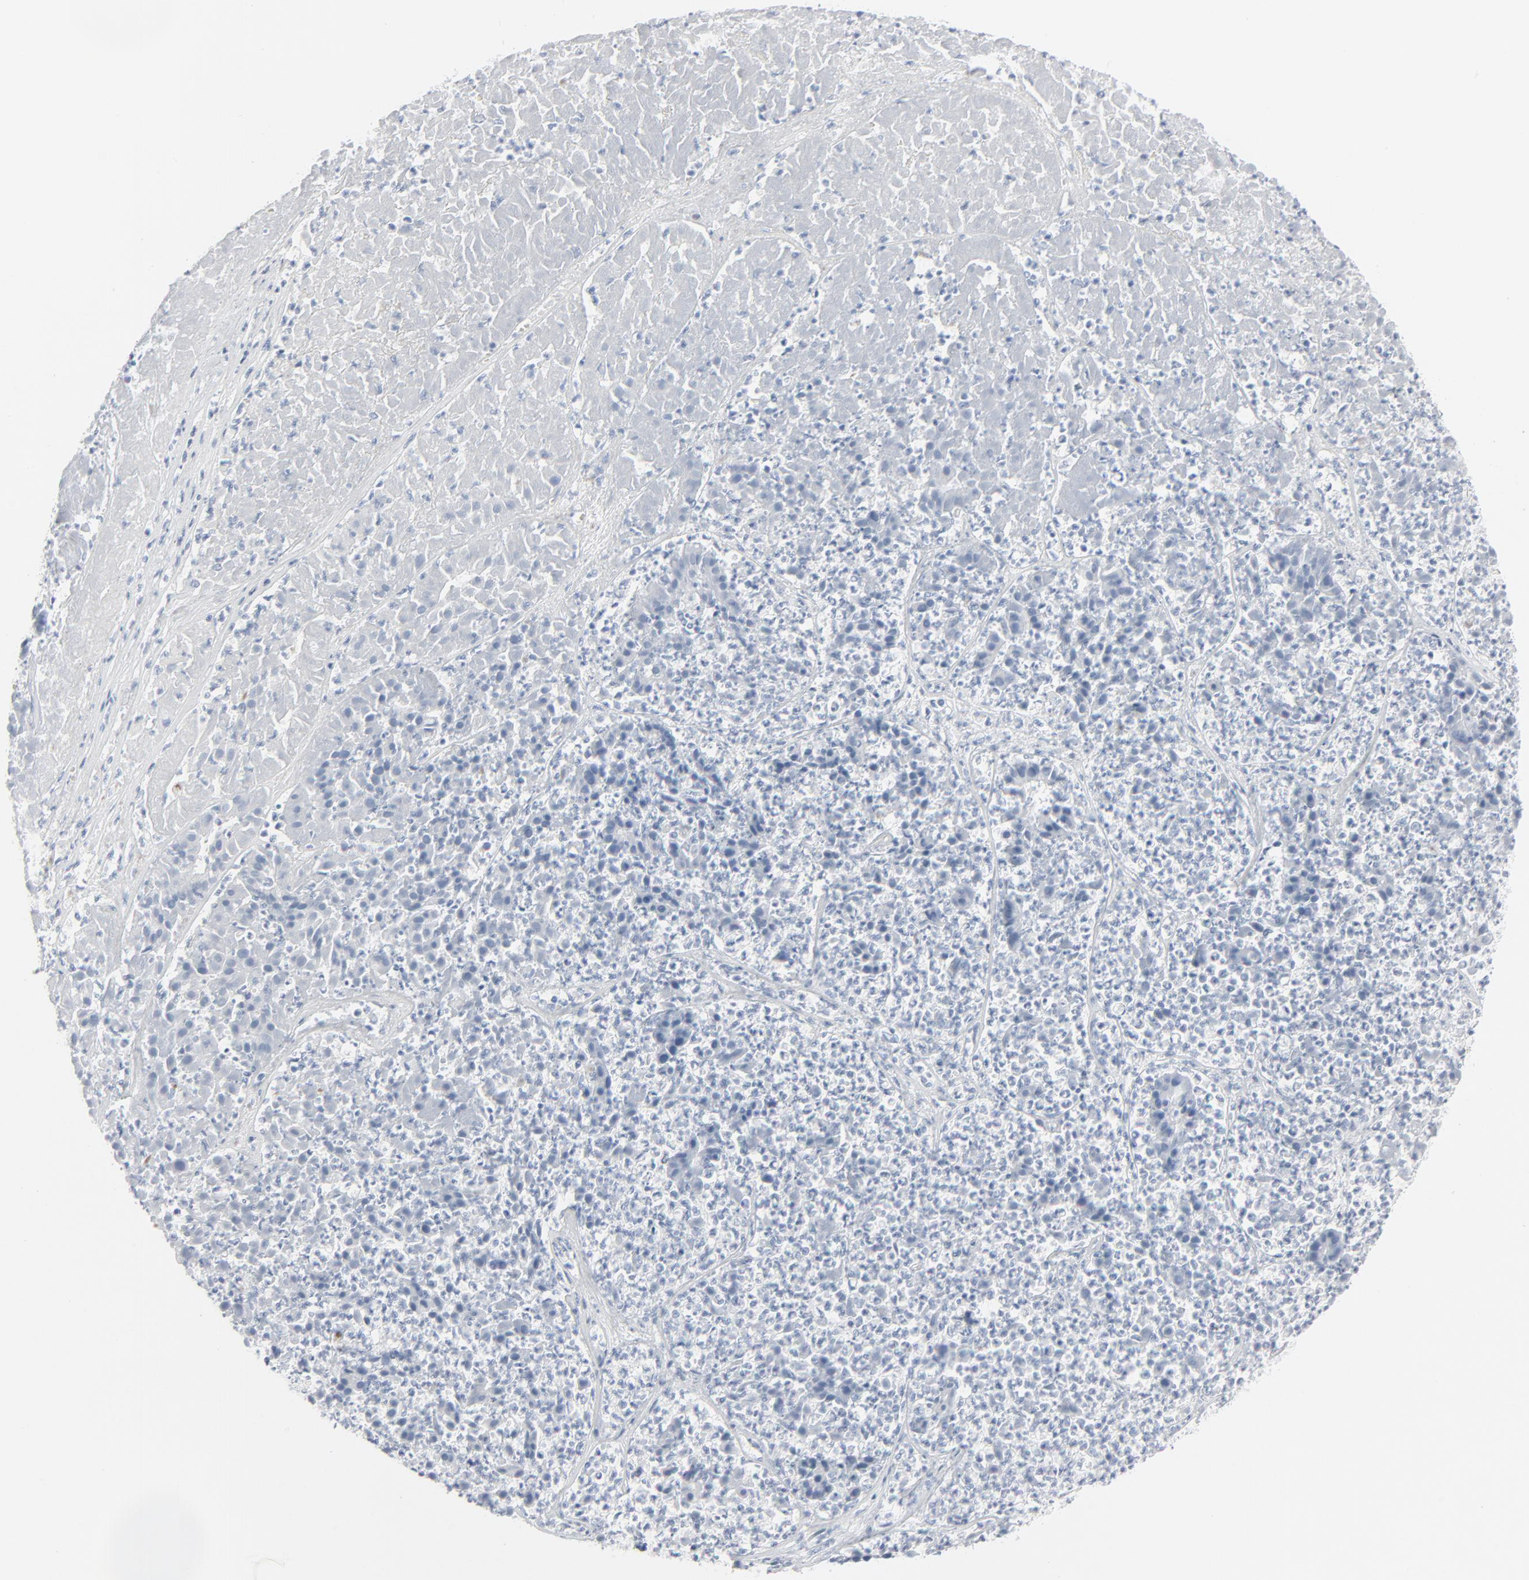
{"staining": {"intensity": "negative", "quantity": "none", "location": "none"}, "tissue": "pancreatic cancer", "cell_type": "Tumor cells", "image_type": "cancer", "snomed": [{"axis": "morphology", "description": "Adenocarcinoma, NOS"}, {"axis": "topography", "description": "Pancreas"}], "caption": "High power microscopy histopathology image of an immunohistochemistry image of adenocarcinoma (pancreatic), revealing no significant expression in tumor cells.", "gene": "MITF", "patient": {"sex": "male", "age": 50}}